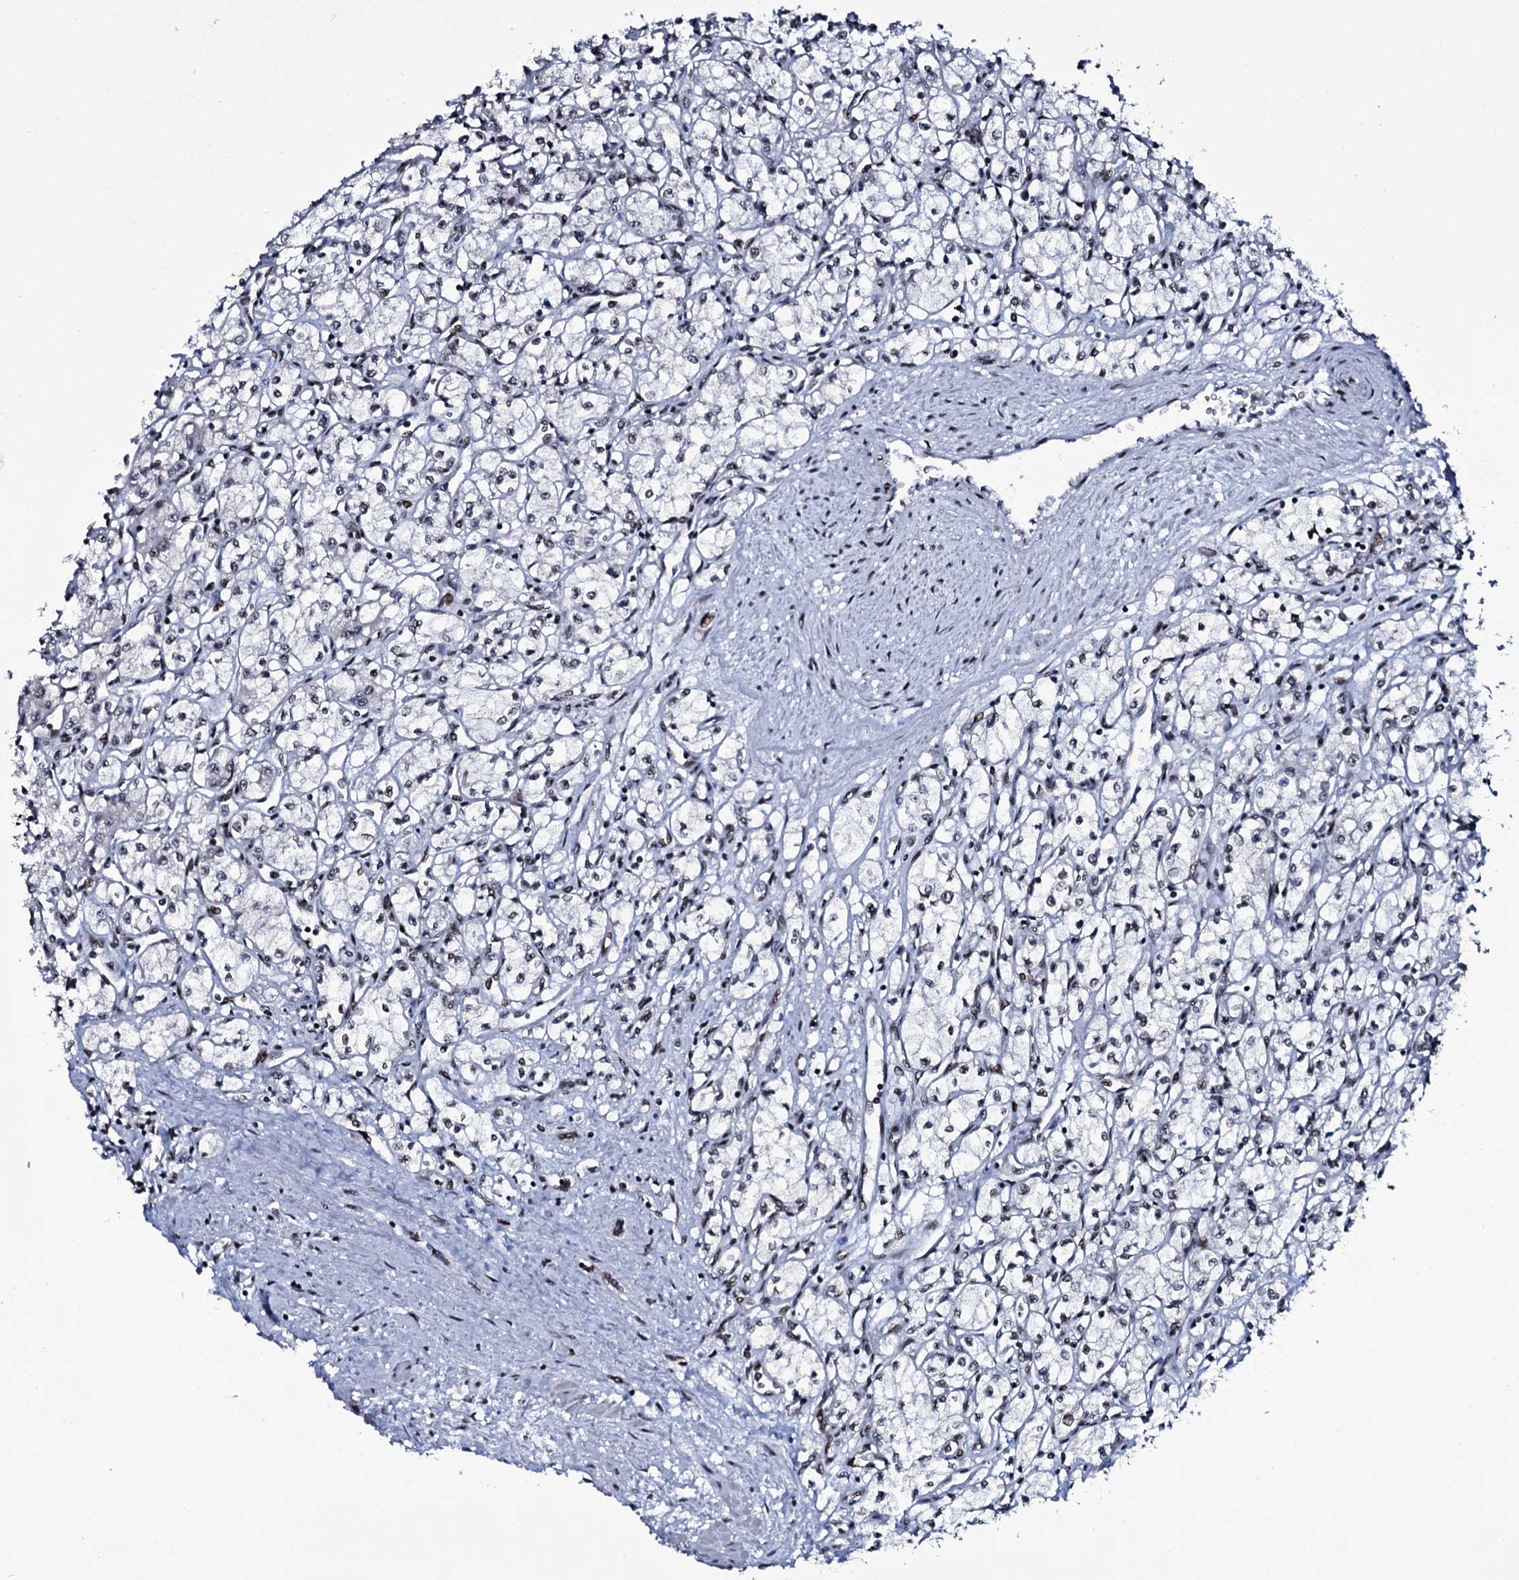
{"staining": {"intensity": "negative", "quantity": "none", "location": "none"}, "tissue": "renal cancer", "cell_type": "Tumor cells", "image_type": "cancer", "snomed": [{"axis": "morphology", "description": "Adenocarcinoma, NOS"}, {"axis": "topography", "description": "Kidney"}], "caption": "Tumor cells are negative for brown protein staining in renal cancer. The staining was performed using DAB (3,3'-diaminobenzidine) to visualize the protein expression in brown, while the nuclei were stained in blue with hematoxylin (Magnification: 20x).", "gene": "ZMIZ2", "patient": {"sex": "male", "age": 59}}